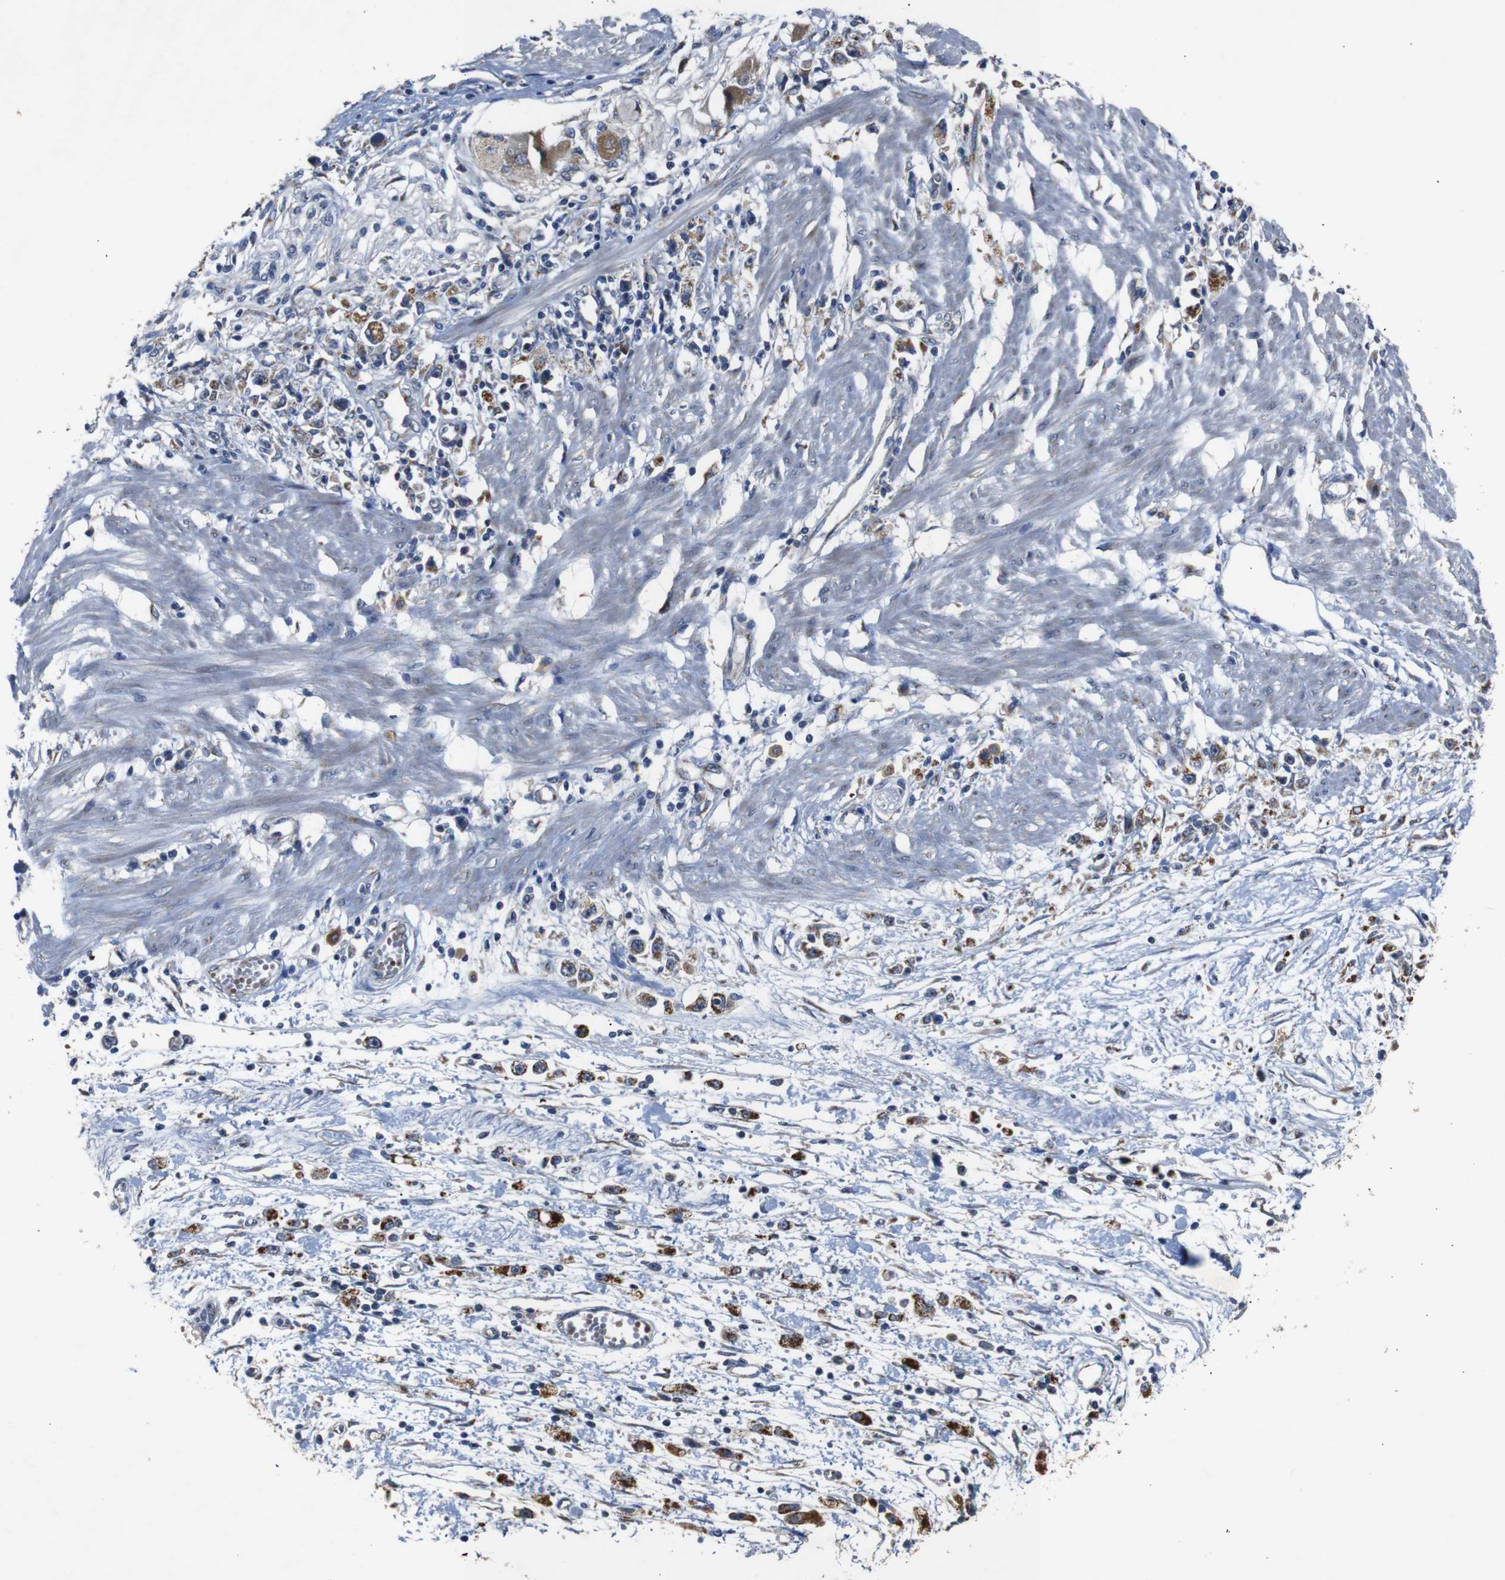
{"staining": {"intensity": "moderate", "quantity": ">75%", "location": "cytoplasmic/membranous"}, "tissue": "stomach cancer", "cell_type": "Tumor cells", "image_type": "cancer", "snomed": [{"axis": "morphology", "description": "Adenocarcinoma, NOS"}, {"axis": "topography", "description": "Stomach"}], "caption": "DAB (3,3'-diaminobenzidine) immunohistochemical staining of stomach adenocarcinoma reveals moderate cytoplasmic/membranous protein expression in approximately >75% of tumor cells. (Stains: DAB (3,3'-diaminobenzidine) in brown, nuclei in blue, Microscopy: brightfield microscopy at high magnification).", "gene": "CHST10", "patient": {"sex": "female", "age": 59}}